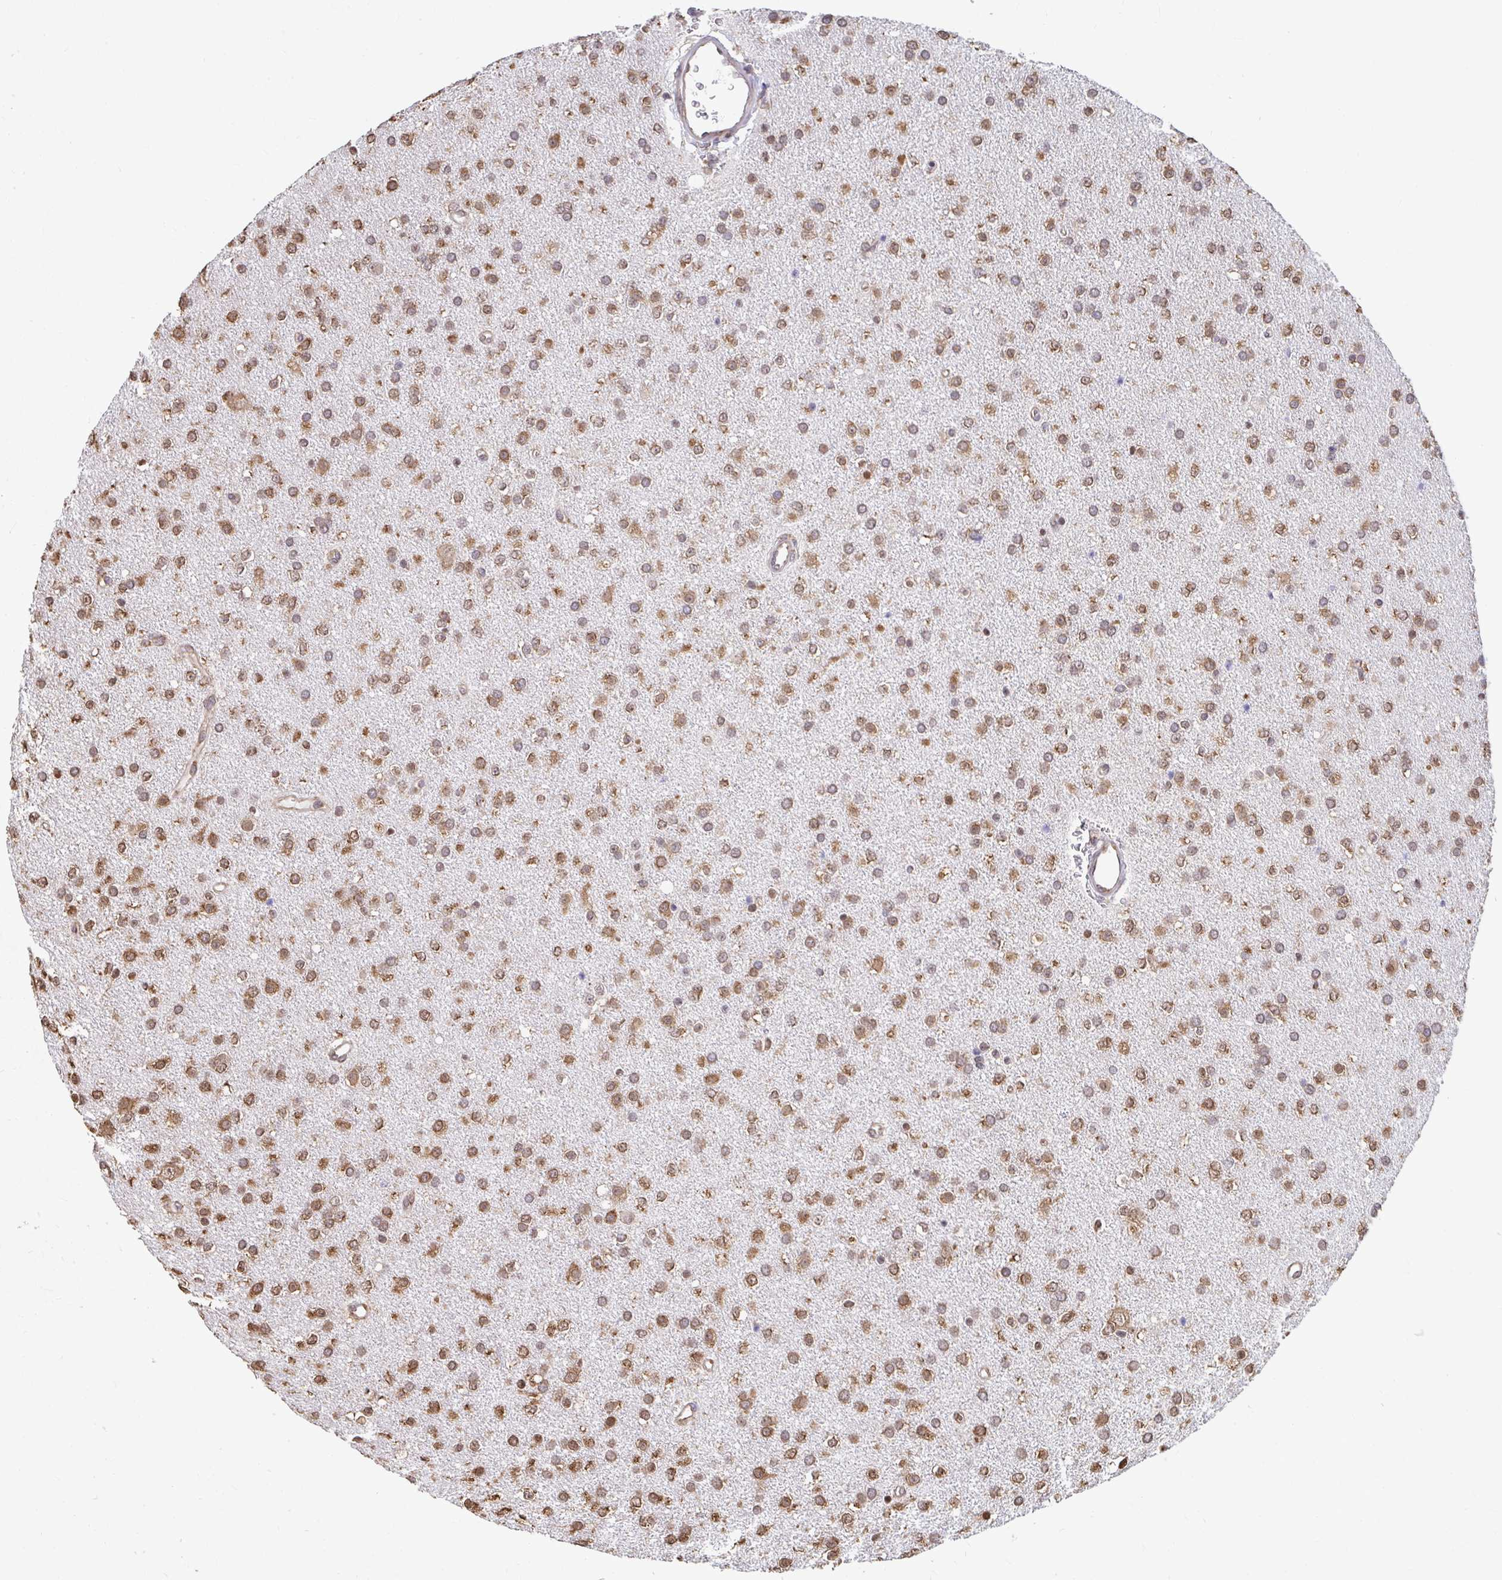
{"staining": {"intensity": "moderate", "quantity": "25%-75%", "location": "cytoplasmic/membranous"}, "tissue": "glioma", "cell_type": "Tumor cells", "image_type": "cancer", "snomed": [{"axis": "morphology", "description": "Glioma, malignant, Low grade"}, {"axis": "topography", "description": "Brain"}], "caption": "Human low-grade glioma (malignant) stained with a brown dye exhibits moderate cytoplasmic/membranous positive positivity in about 25%-75% of tumor cells.", "gene": "SYNCRIP", "patient": {"sex": "female", "age": 34}}